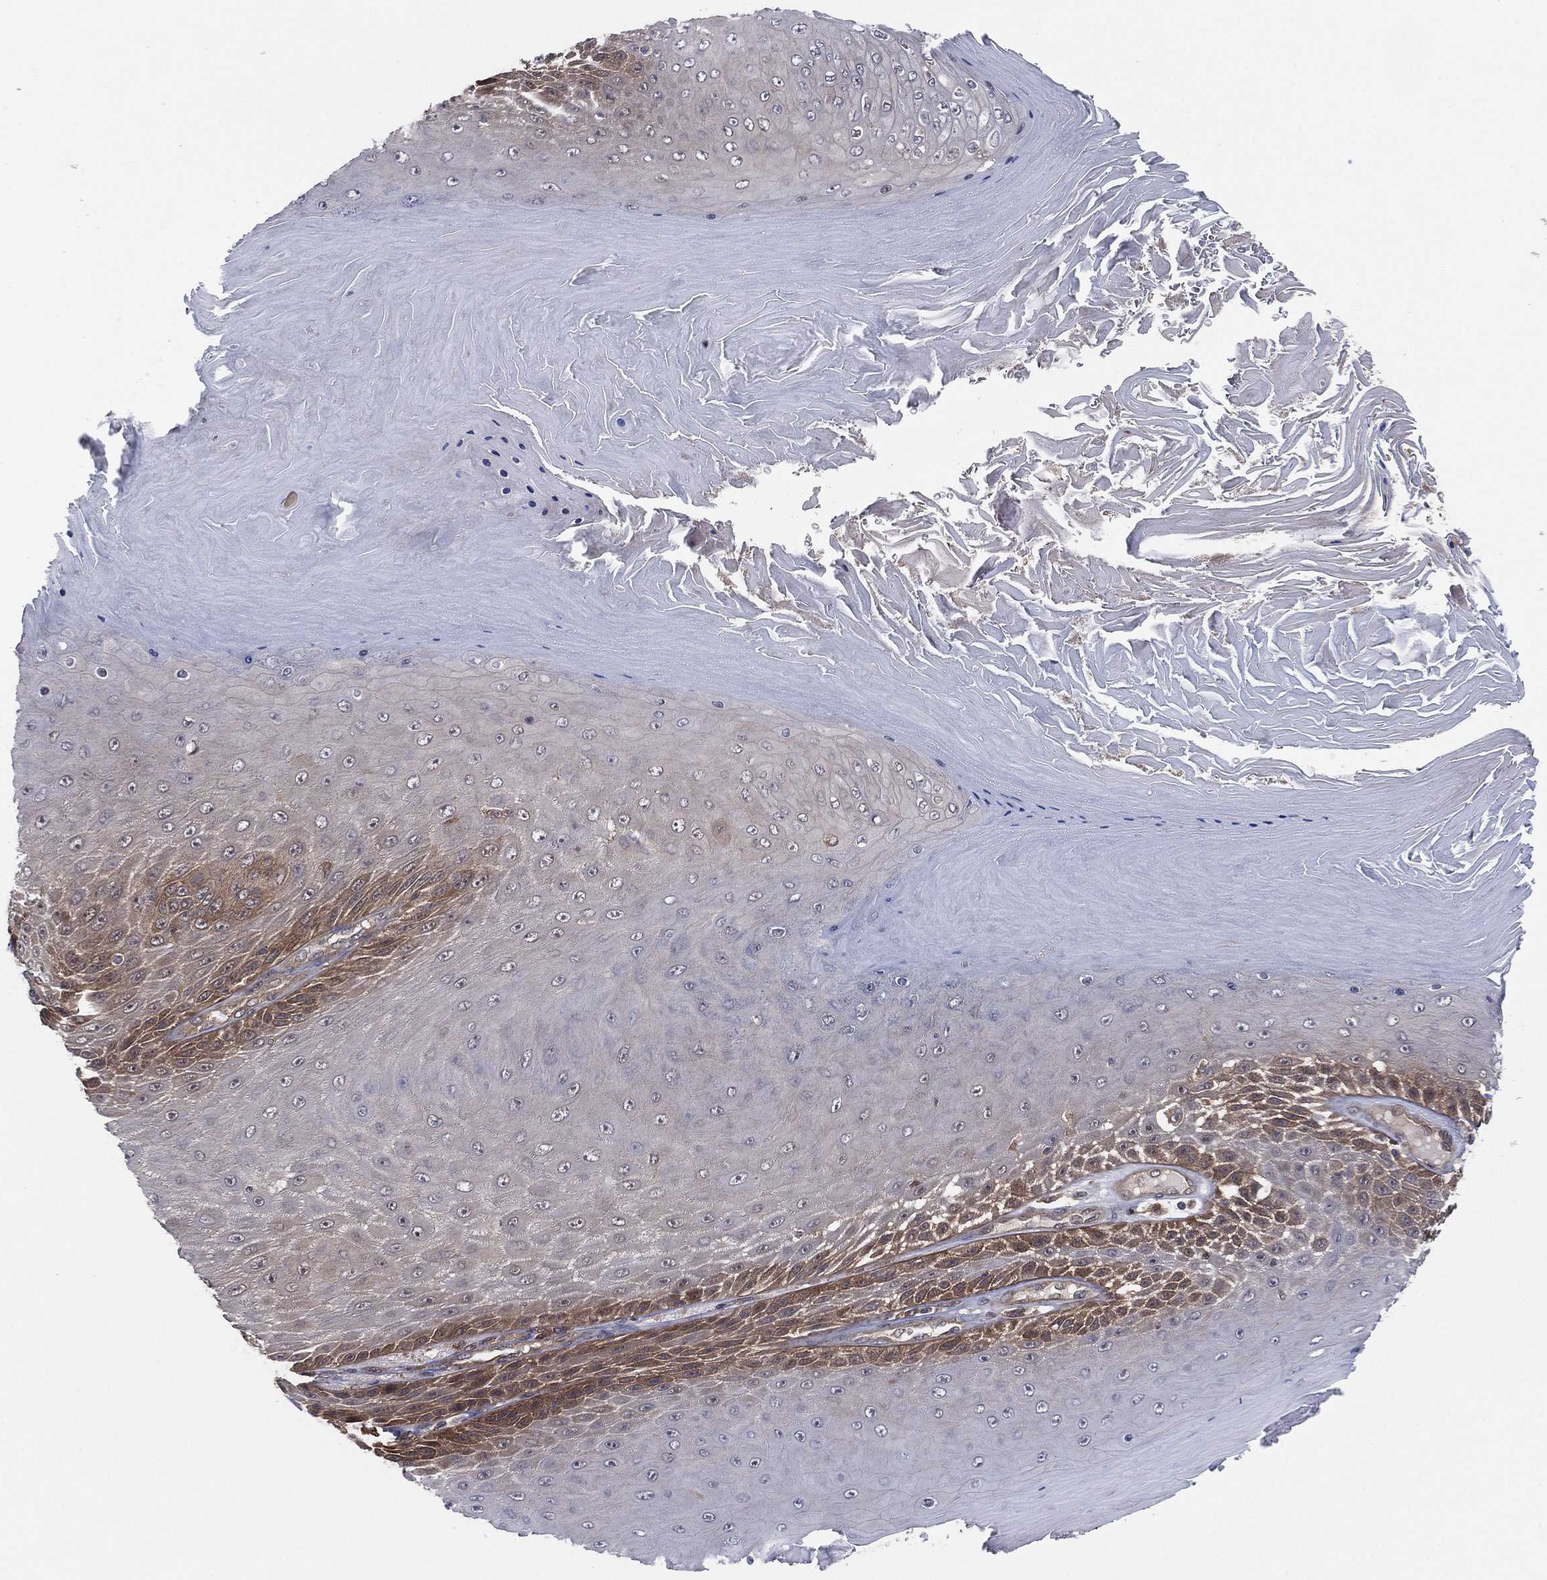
{"staining": {"intensity": "moderate", "quantity": "<25%", "location": "cytoplasmic/membranous"}, "tissue": "skin cancer", "cell_type": "Tumor cells", "image_type": "cancer", "snomed": [{"axis": "morphology", "description": "Squamous cell carcinoma, NOS"}, {"axis": "topography", "description": "Skin"}], "caption": "Protein positivity by IHC demonstrates moderate cytoplasmic/membranous staining in about <25% of tumor cells in skin cancer. The staining was performed using DAB (3,3'-diaminobenzidine), with brown indicating positive protein expression. Nuclei are stained blue with hematoxylin.", "gene": "PSMG4", "patient": {"sex": "male", "age": 62}}